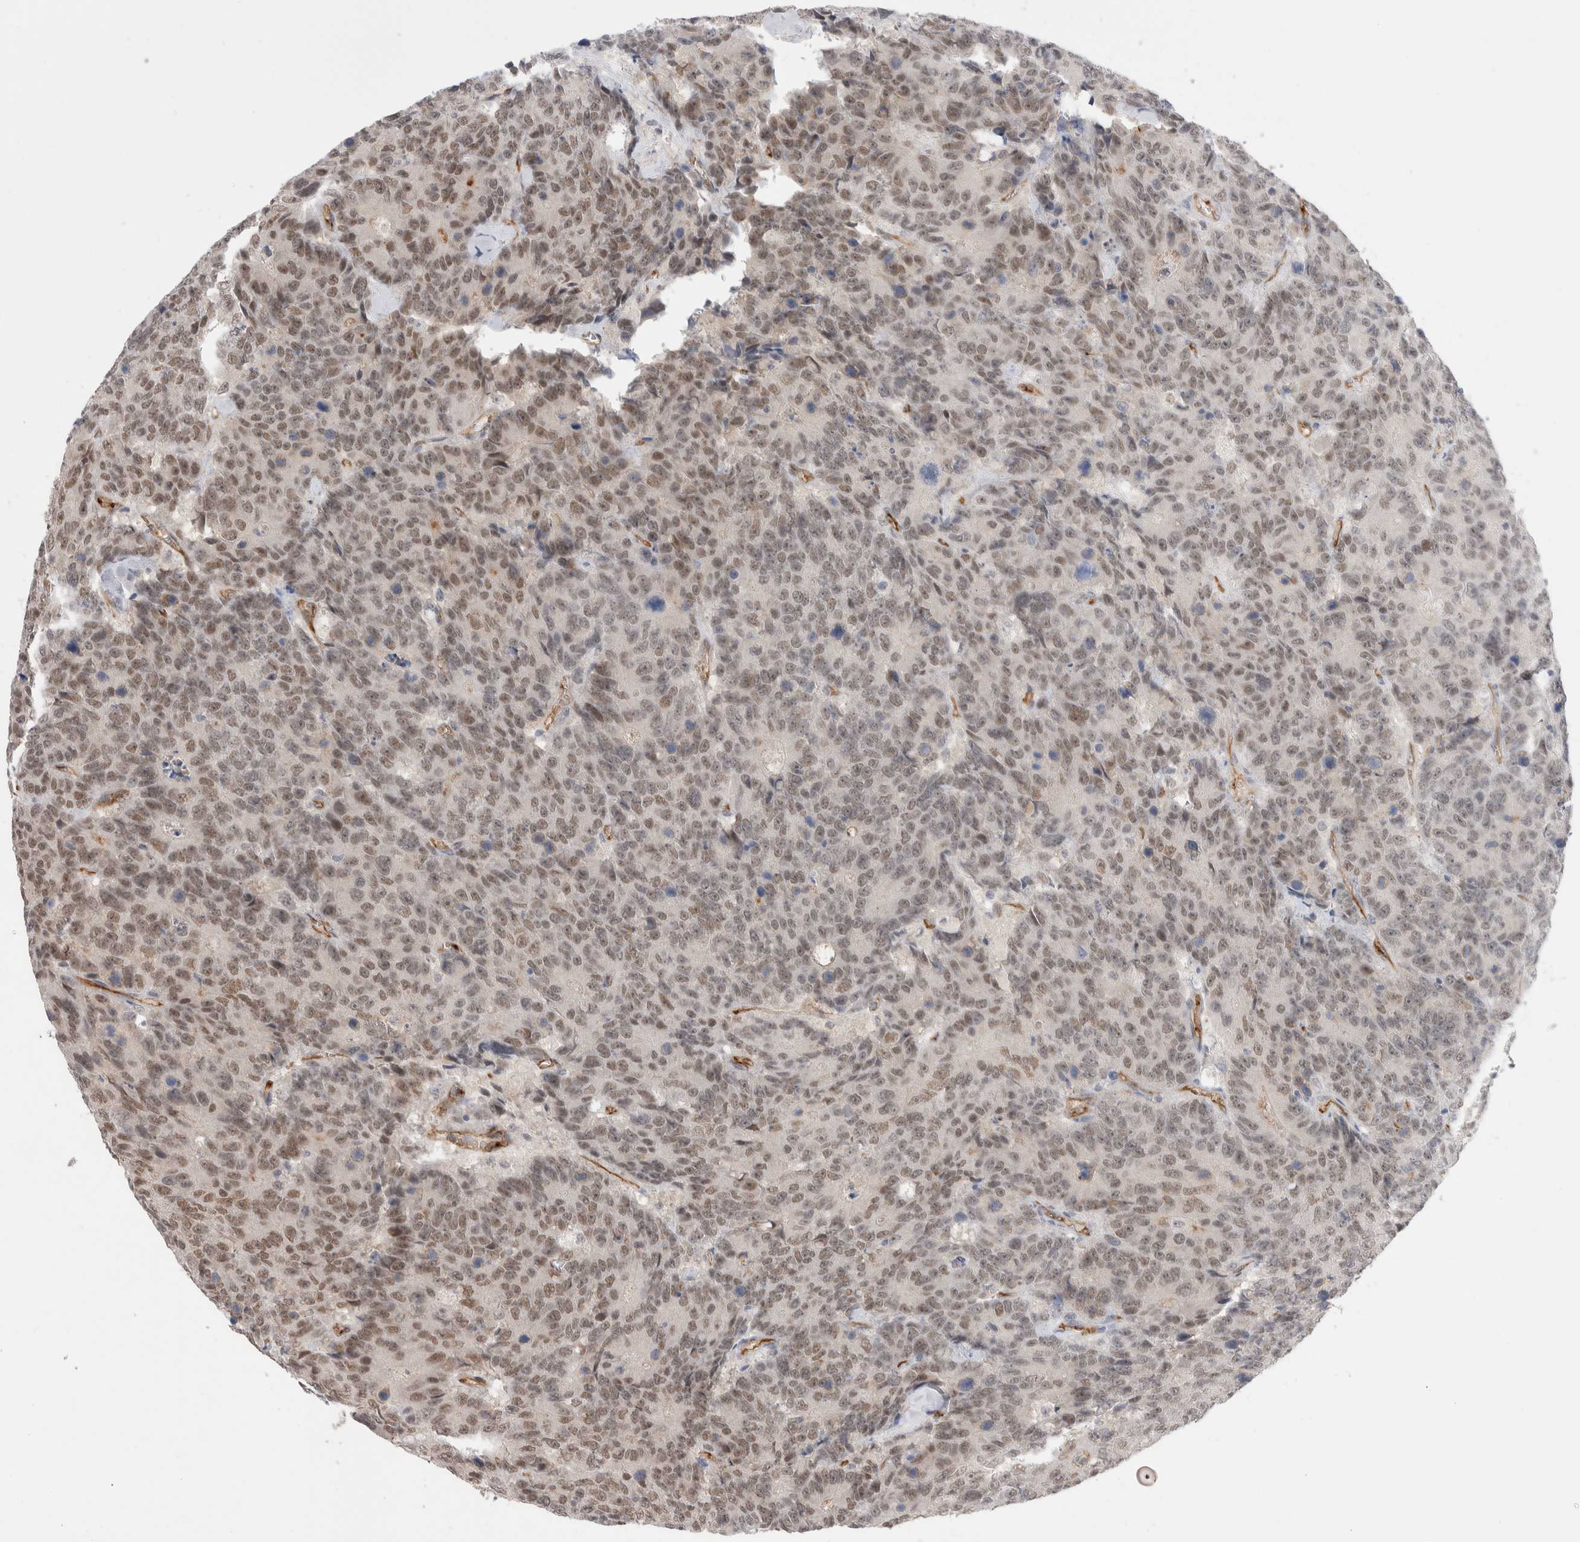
{"staining": {"intensity": "weak", "quantity": ">75%", "location": "nuclear"}, "tissue": "colorectal cancer", "cell_type": "Tumor cells", "image_type": "cancer", "snomed": [{"axis": "morphology", "description": "Adenocarcinoma, NOS"}, {"axis": "topography", "description": "Colon"}], "caption": "This image exhibits IHC staining of colorectal cancer, with low weak nuclear staining in about >75% of tumor cells.", "gene": "ZNF704", "patient": {"sex": "female", "age": 86}}